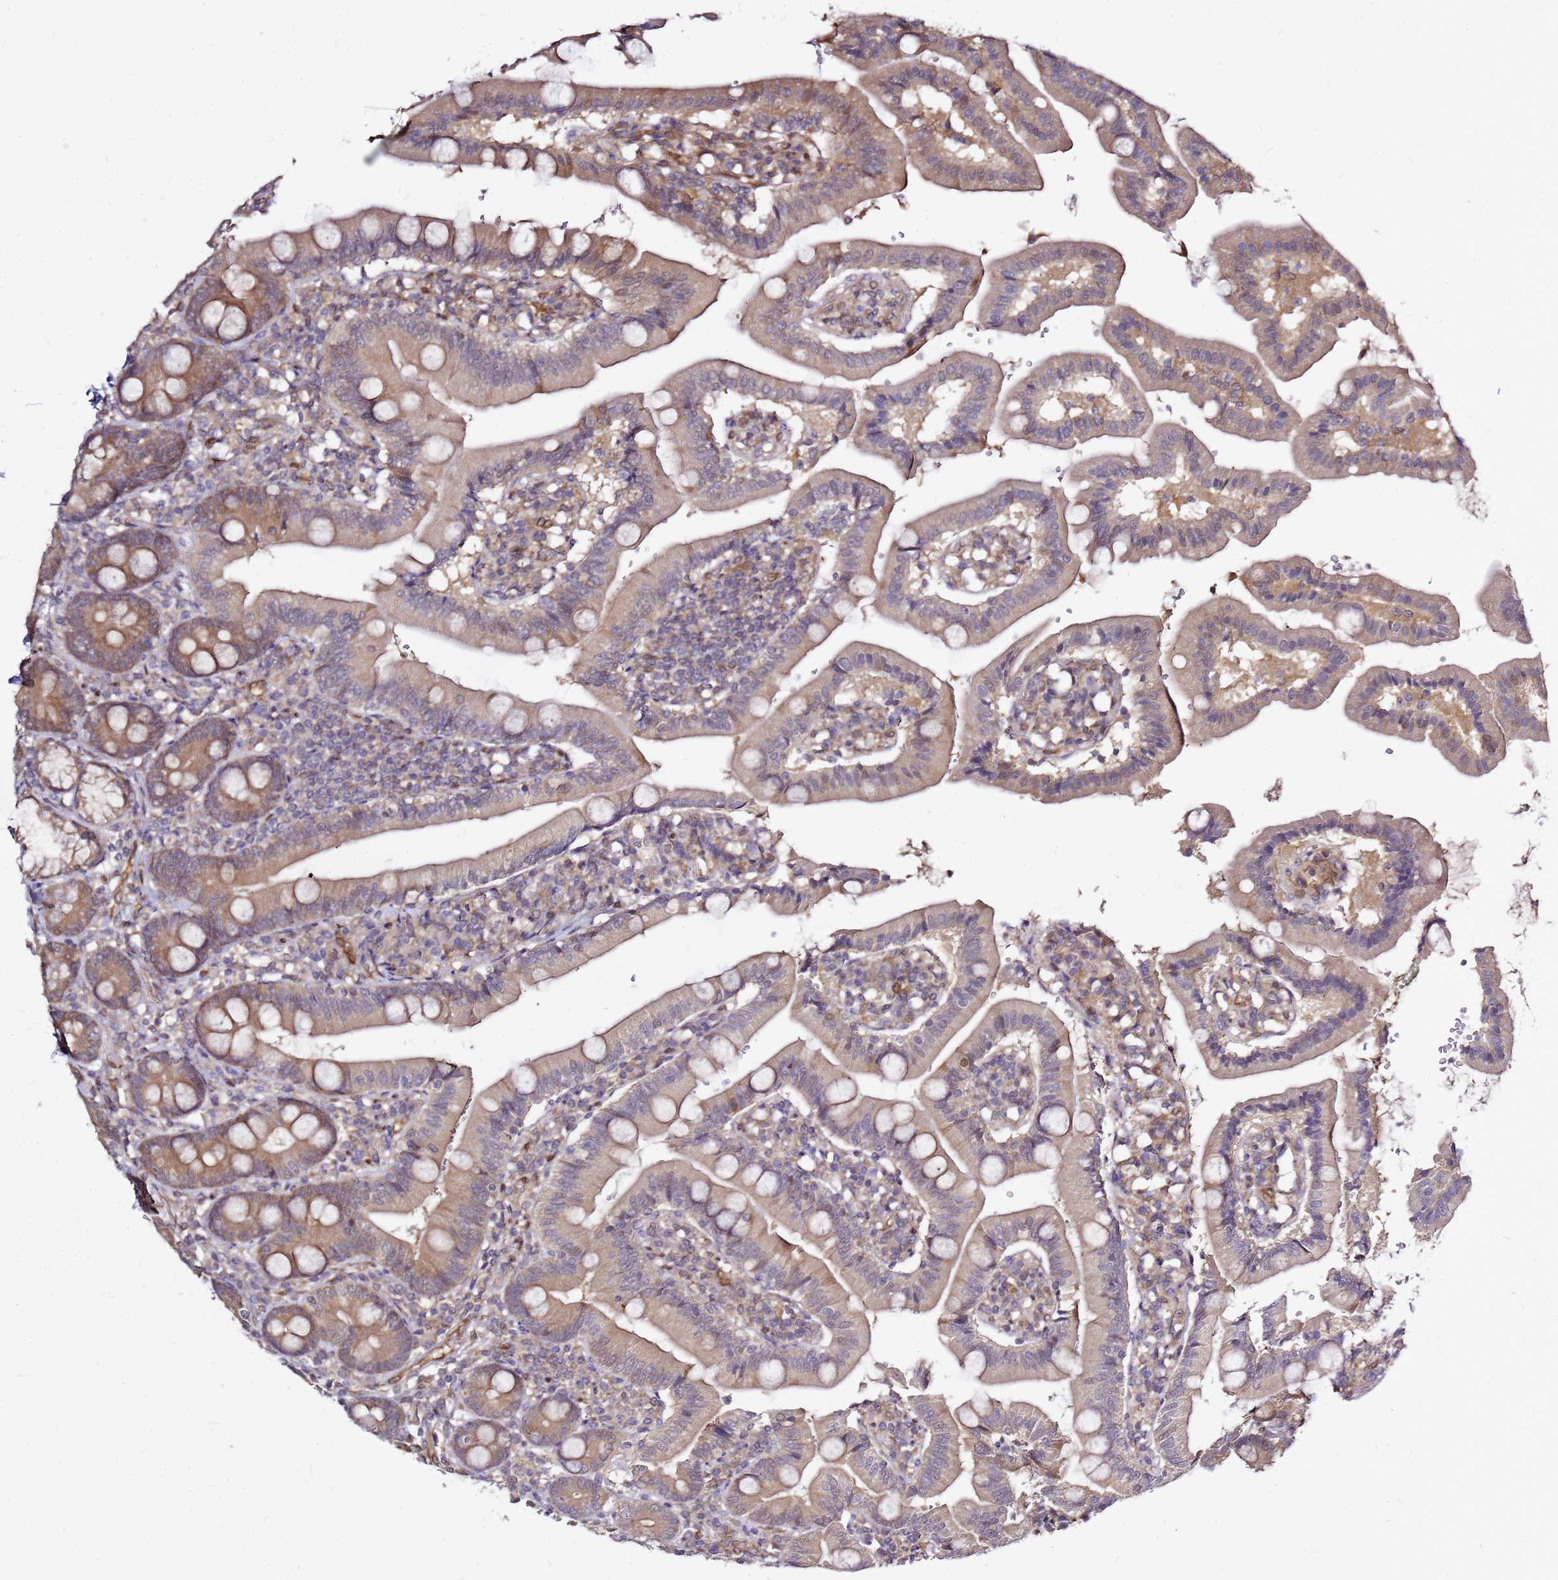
{"staining": {"intensity": "moderate", "quantity": ">75%", "location": "cytoplasmic/membranous"}, "tissue": "duodenum", "cell_type": "Glandular cells", "image_type": "normal", "snomed": [{"axis": "morphology", "description": "Normal tissue, NOS"}, {"axis": "topography", "description": "Duodenum"}], "caption": "Glandular cells exhibit moderate cytoplasmic/membranous expression in approximately >75% of cells in normal duodenum.", "gene": "NUDT14", "patient": {"sex": "female", "age": 67}}